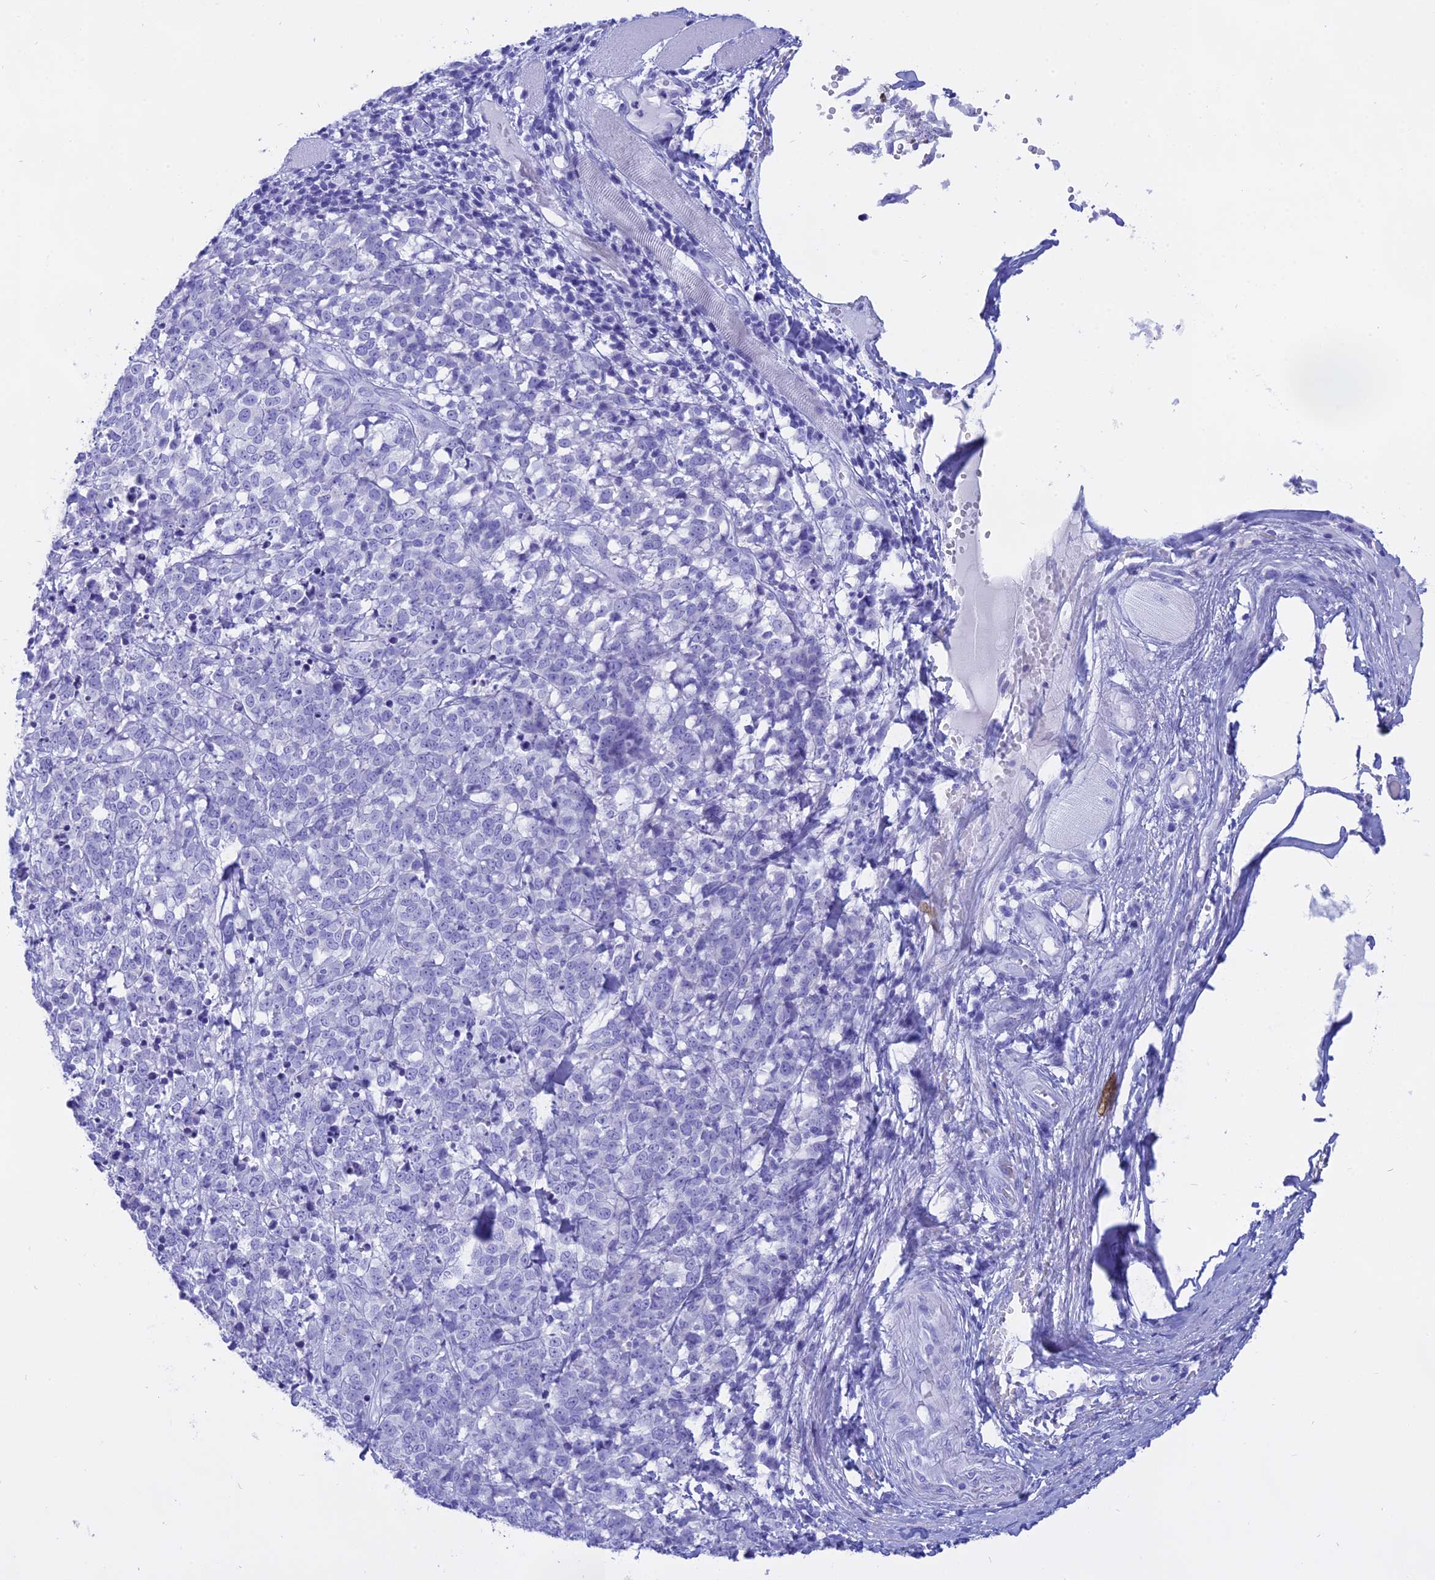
{"staining": {"intensity": "negative", "quantity": "none", "location": "none"}, "tissue": "melanoma", "cell_type": "Tumor cells", "image_type": "cancer", "snomed": [{"axis": "morphology", "description": "Malignant melanoma, NOS"}, {"axis": "topography", "description": "Skin"}], "caption": "The IHC image has no significant staining in tumor cells of malignant melanoma tissue.", "gene": "ISCA1", "patient": {"sex": "female", "age": 72}}